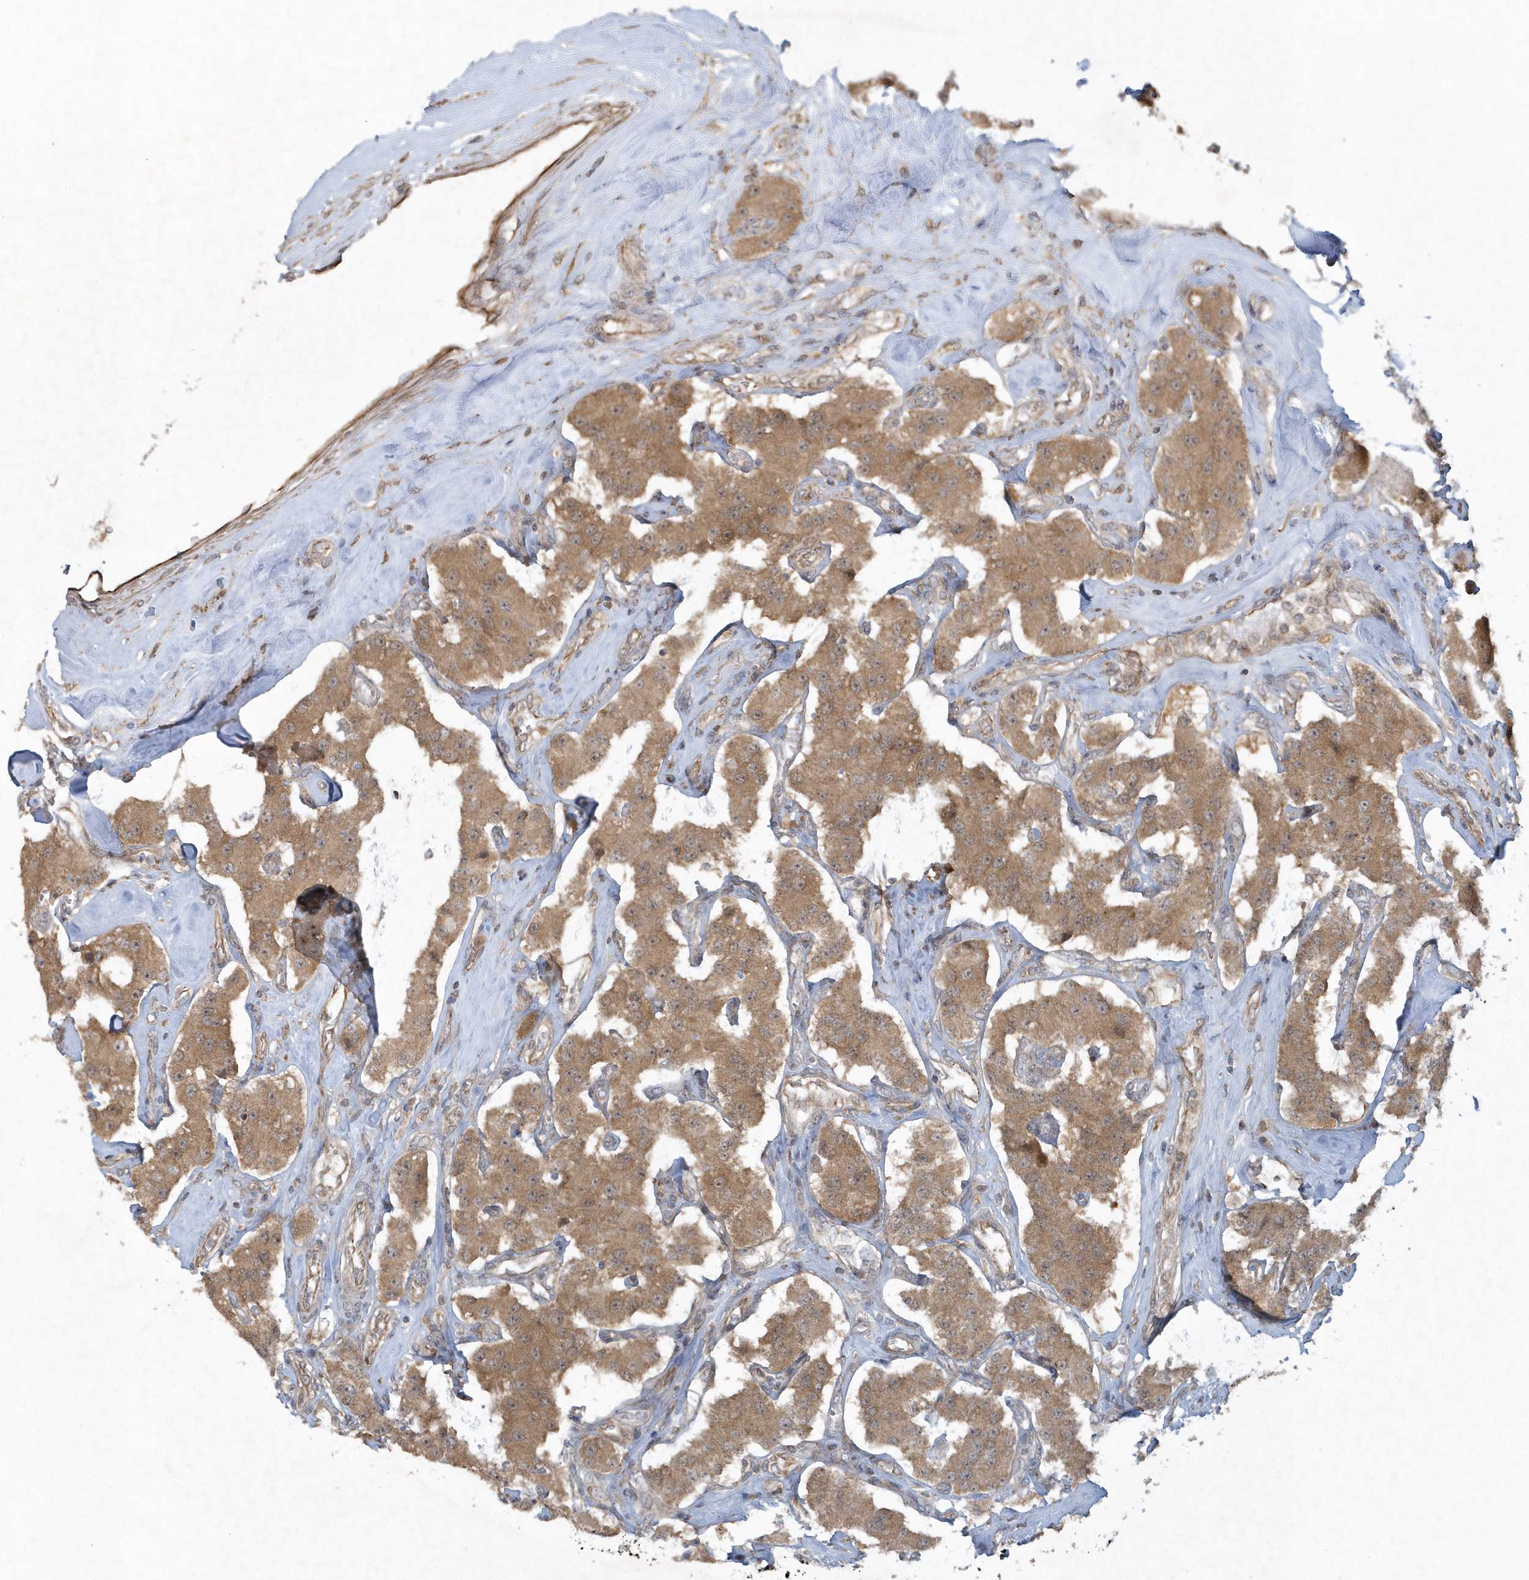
{"staining": {"intensity": "moderate", "quantity": ">75%", "location": "cytoplasmic/membranous"}, "tissue": "carcinoid", "cell_type": "Tumor cells", "image_type": "cancer", "snomed": [{"axis": "morphology", "description": "Carcinoid, malignant, NOS"}, {"axis": "topography", "description": "Pancreas"}], "caption": "High-magnification brightfield microscopy of carcinoid stained with DAB (brown) and counterstained with hematoxylin (blue). tumor cells exhibit moderate cytoplasmic/membranous expression is appreciated in about>75% of cells. (IHC, brightfield microscopy, high magnification).", "gene": "THG1L", "patient": {"sex": "male", "age": 41}}